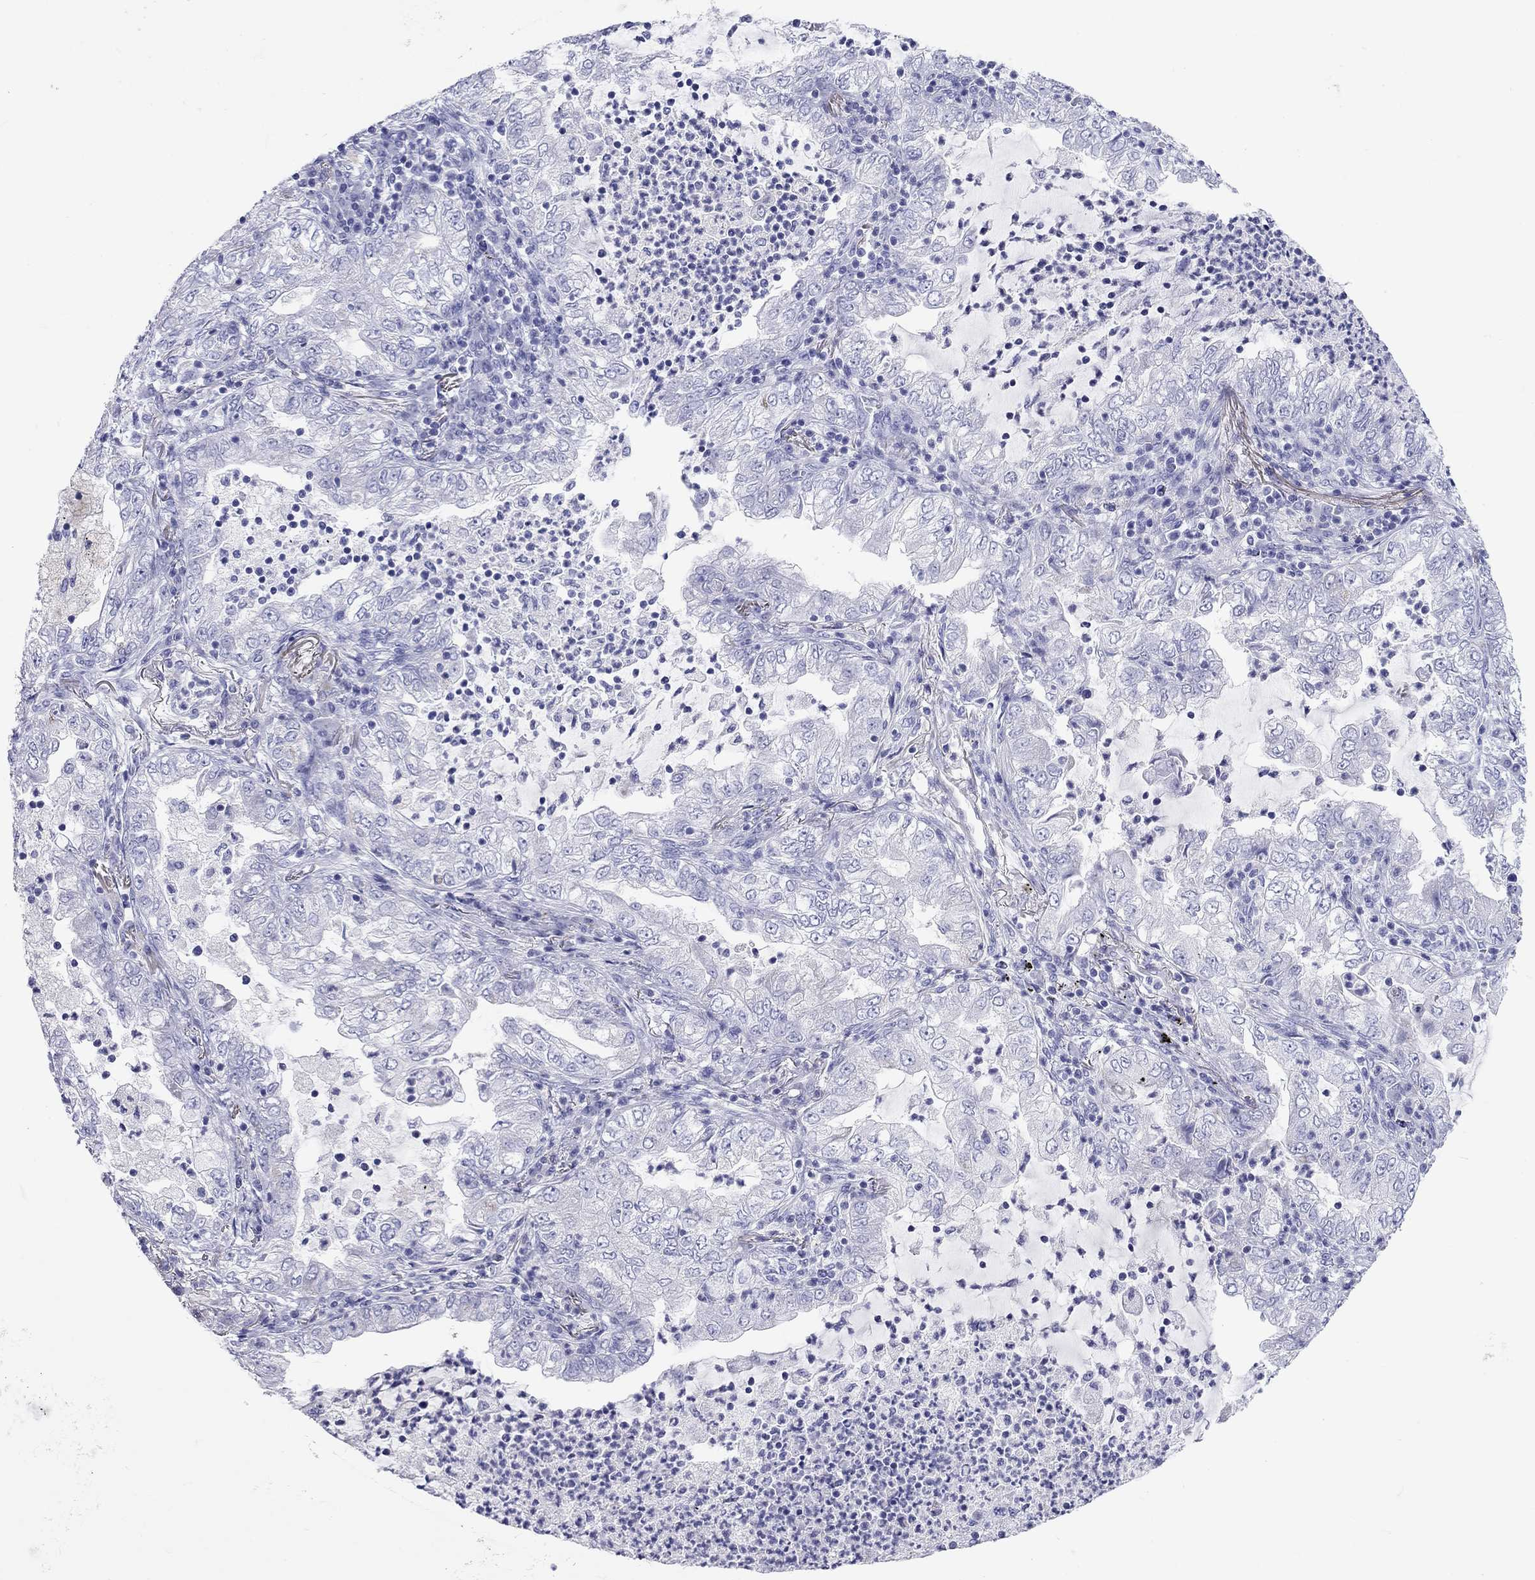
{"staining": {"intensity": "negative", "quantity": "none", "location": "none"}, "tissue": "lung cancer", "cell_type": "Tumor cells", "image_type": "cancer", "snomed": [{"axis": "morphology", "description": "Adenocarcinoma, NOS"}, {"axis": "topography", "description": "Lung"}], "caption": "IHC photomicrograph of neoplastic tissue: human lung cancer (adenocarcinoma) stained with DAB (3,3'-diaminobenzidine) shows no significant protein staining in tumor cells. The staining is performed using DAB (3,3'-diaminobenzidine) brown chromogen with nuclei counter-stained in using hematoxylin.", "gene": "DPY19L2", "patient": {"sex": "female", "age": 73}}